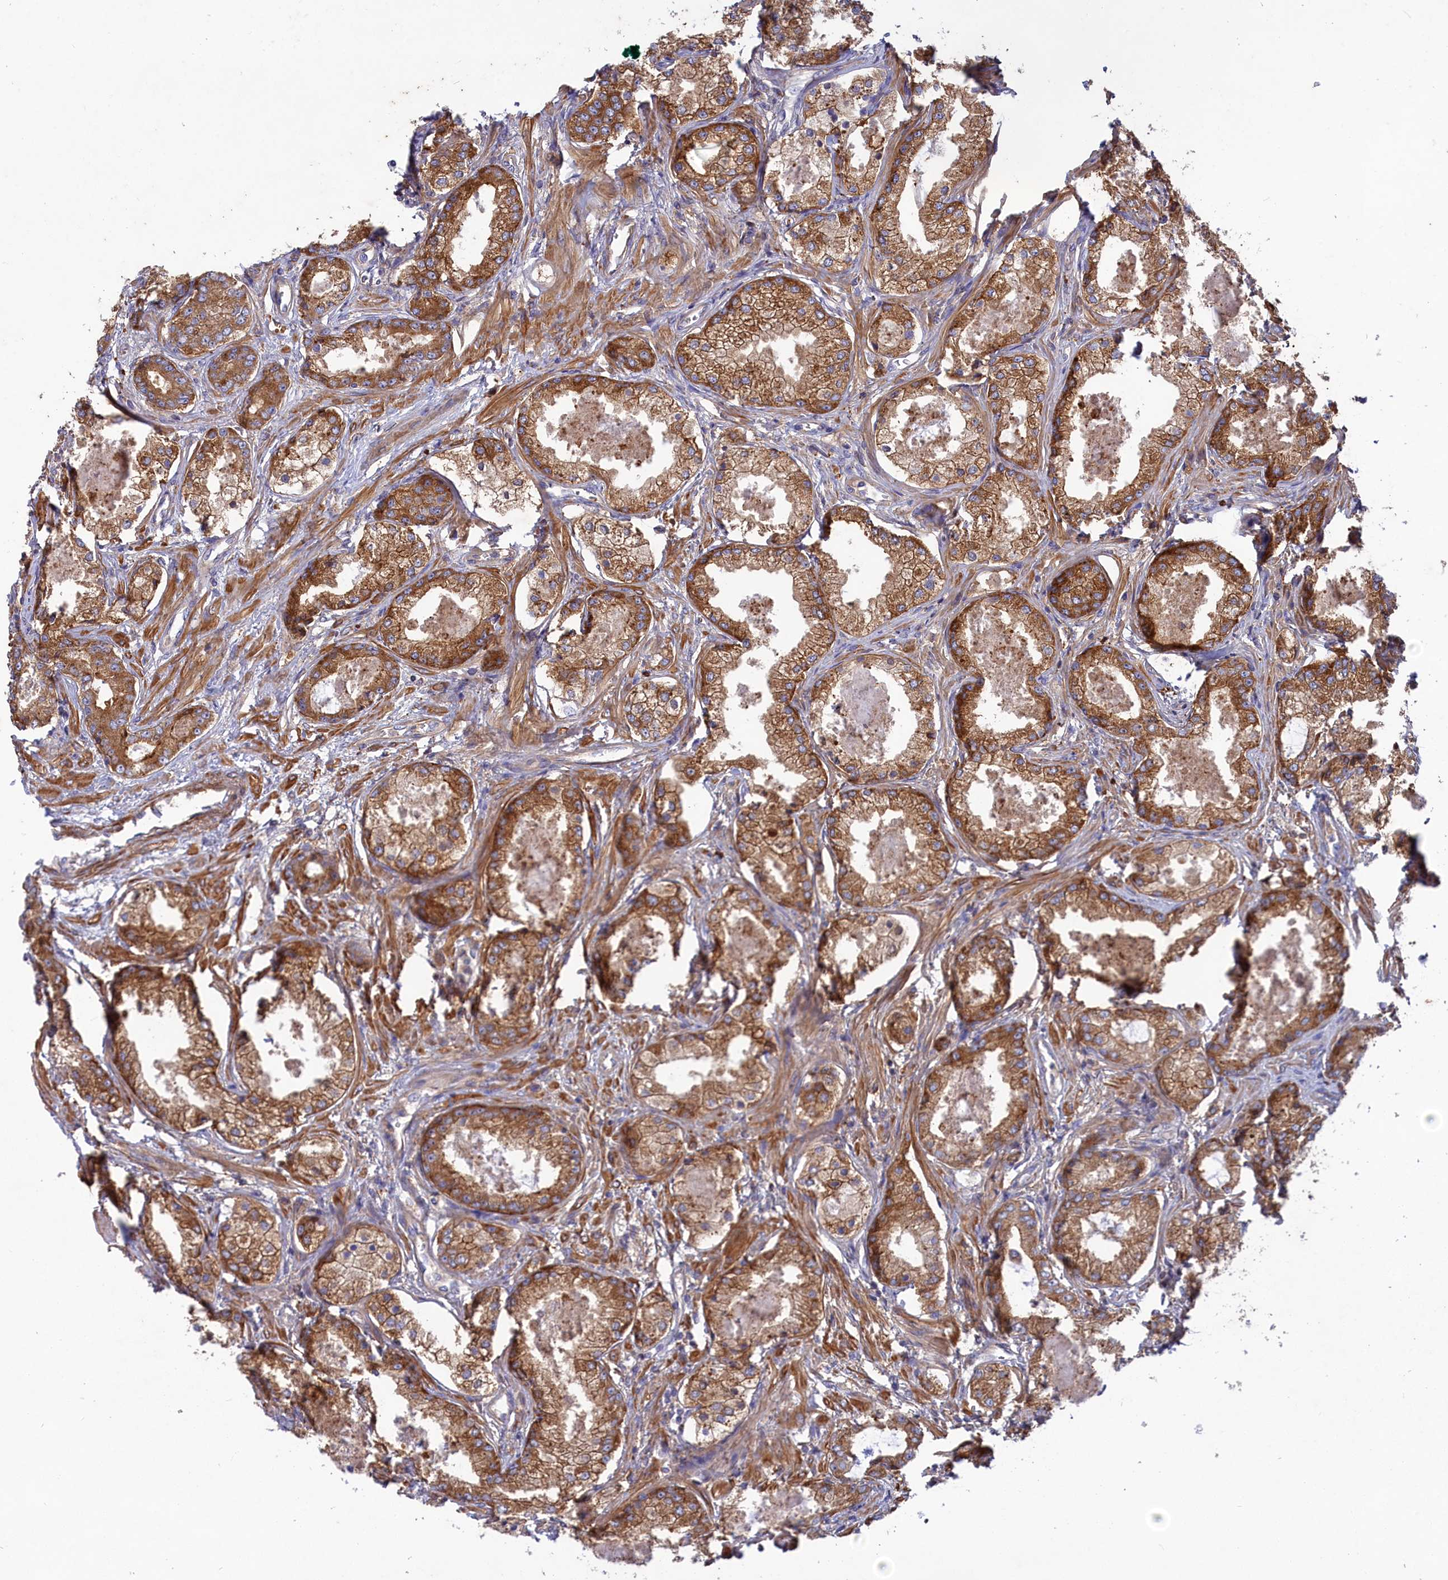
{"staining": {"intensity": "strong", "quantity": ">75%", "location": "cytoplasmic/membranous"}, "tissue": "prostate cancer", "cell_type": "Tumor cells", "image_type": "cancer", "snomed": [{"axis": "morphology", "description": "Adenocarcinoma, Low grade"}, {"axis": "topography", "description": "Prostate"}], "caption": "Prostate low-grade adenocarcinoma stained with DAB immunohistochemistry exhibits high levels of strong cytoplasmic/membranous expression in approximately >75% of tumor cells.", "gene": "SCAMP4", "patient": {"sex": "male", "age": 68}}